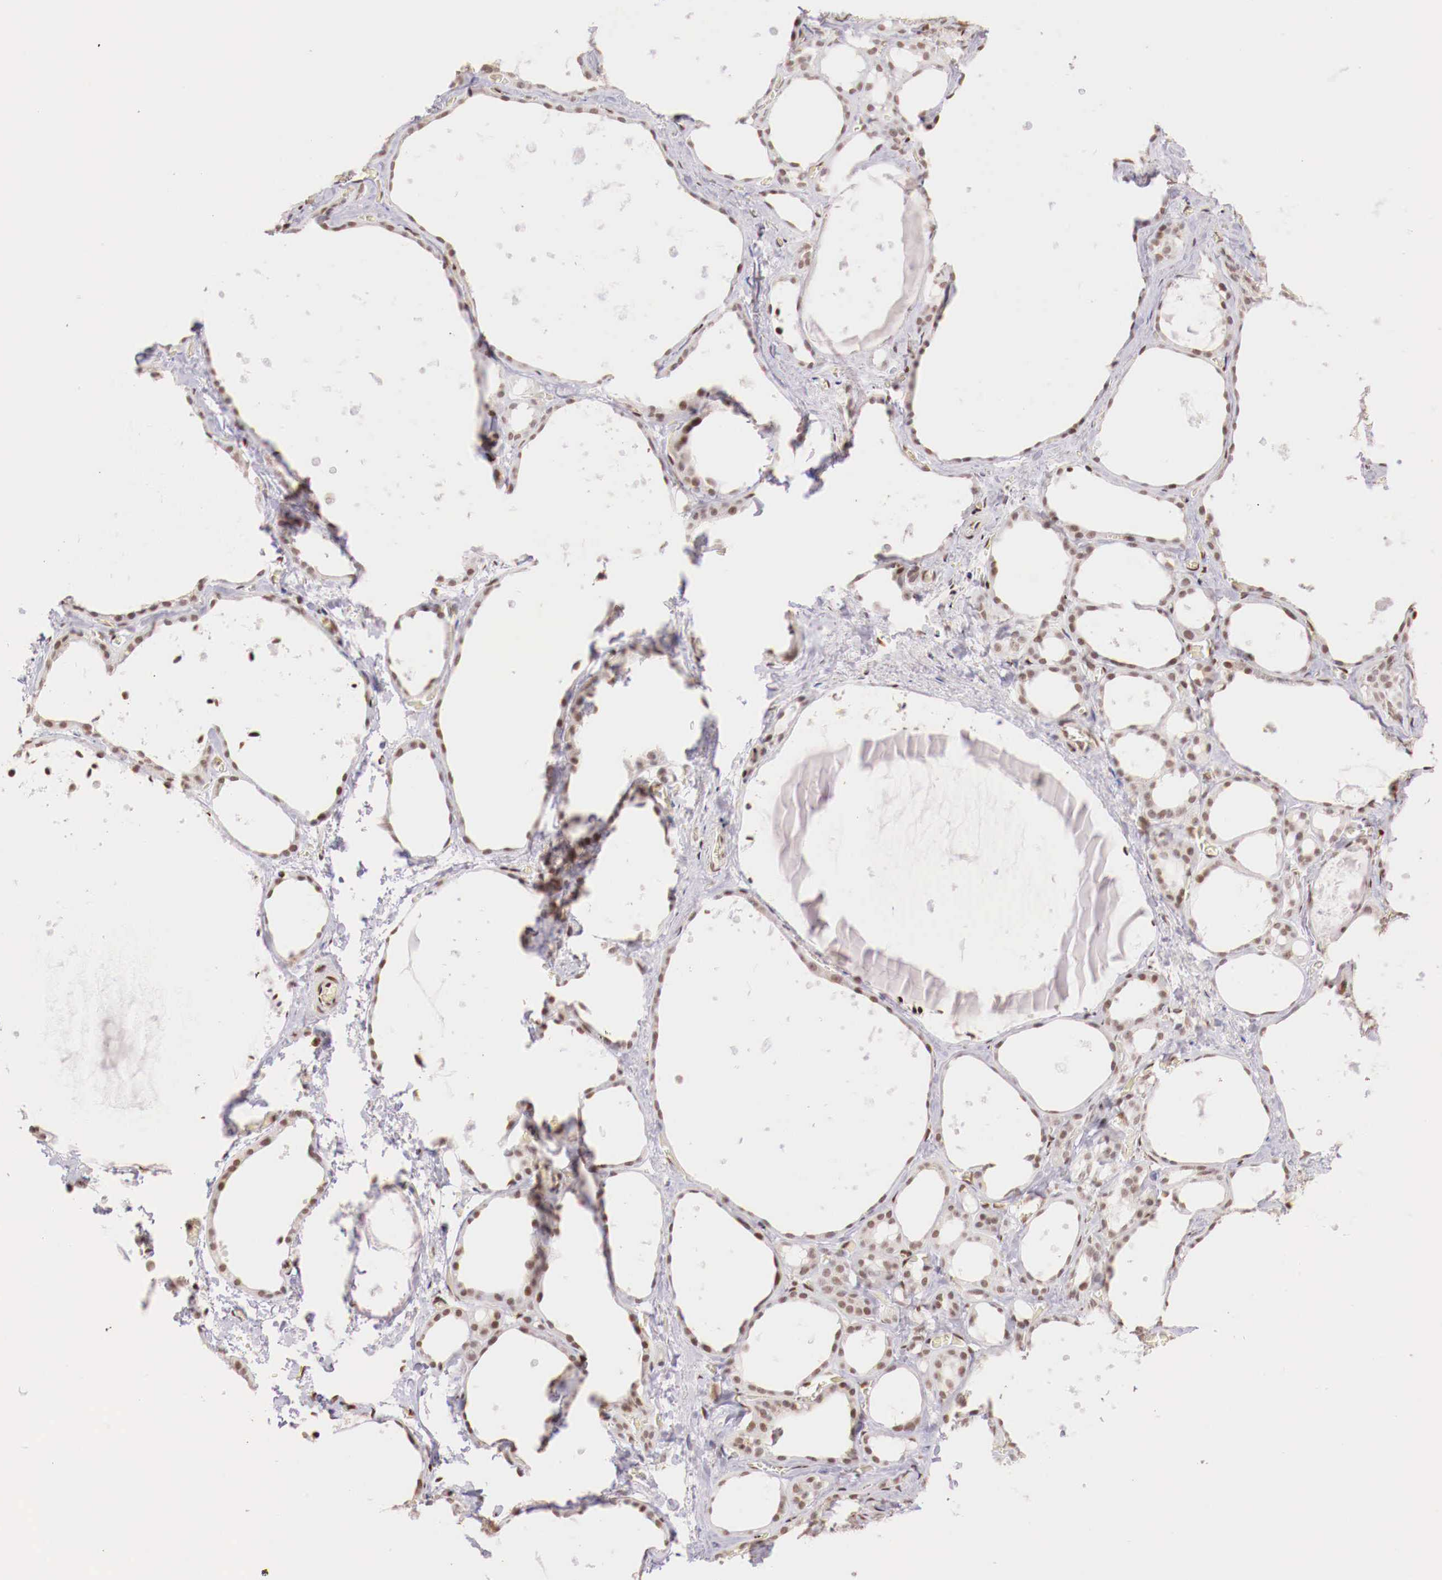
{"staining": {"intensity": "moderate", "quantity": ">75%", "location": "nuclear"}, "tissue": "thyroid gland", "cell_type": "Glandular cells", "image_type": "normal", "snomed": [{"axis": "morphology", "description": "Normal tissue, NOS"}, {"axis": "topography", "description": "Thyroid gland"}], "caption": "The image demonstrates staining of normal thyroid gland, revealing moderate nuclear protein staining (brown color) within glandular cells.", "gene": "SP1", "patient": {"sex": "male", "age": 76}}